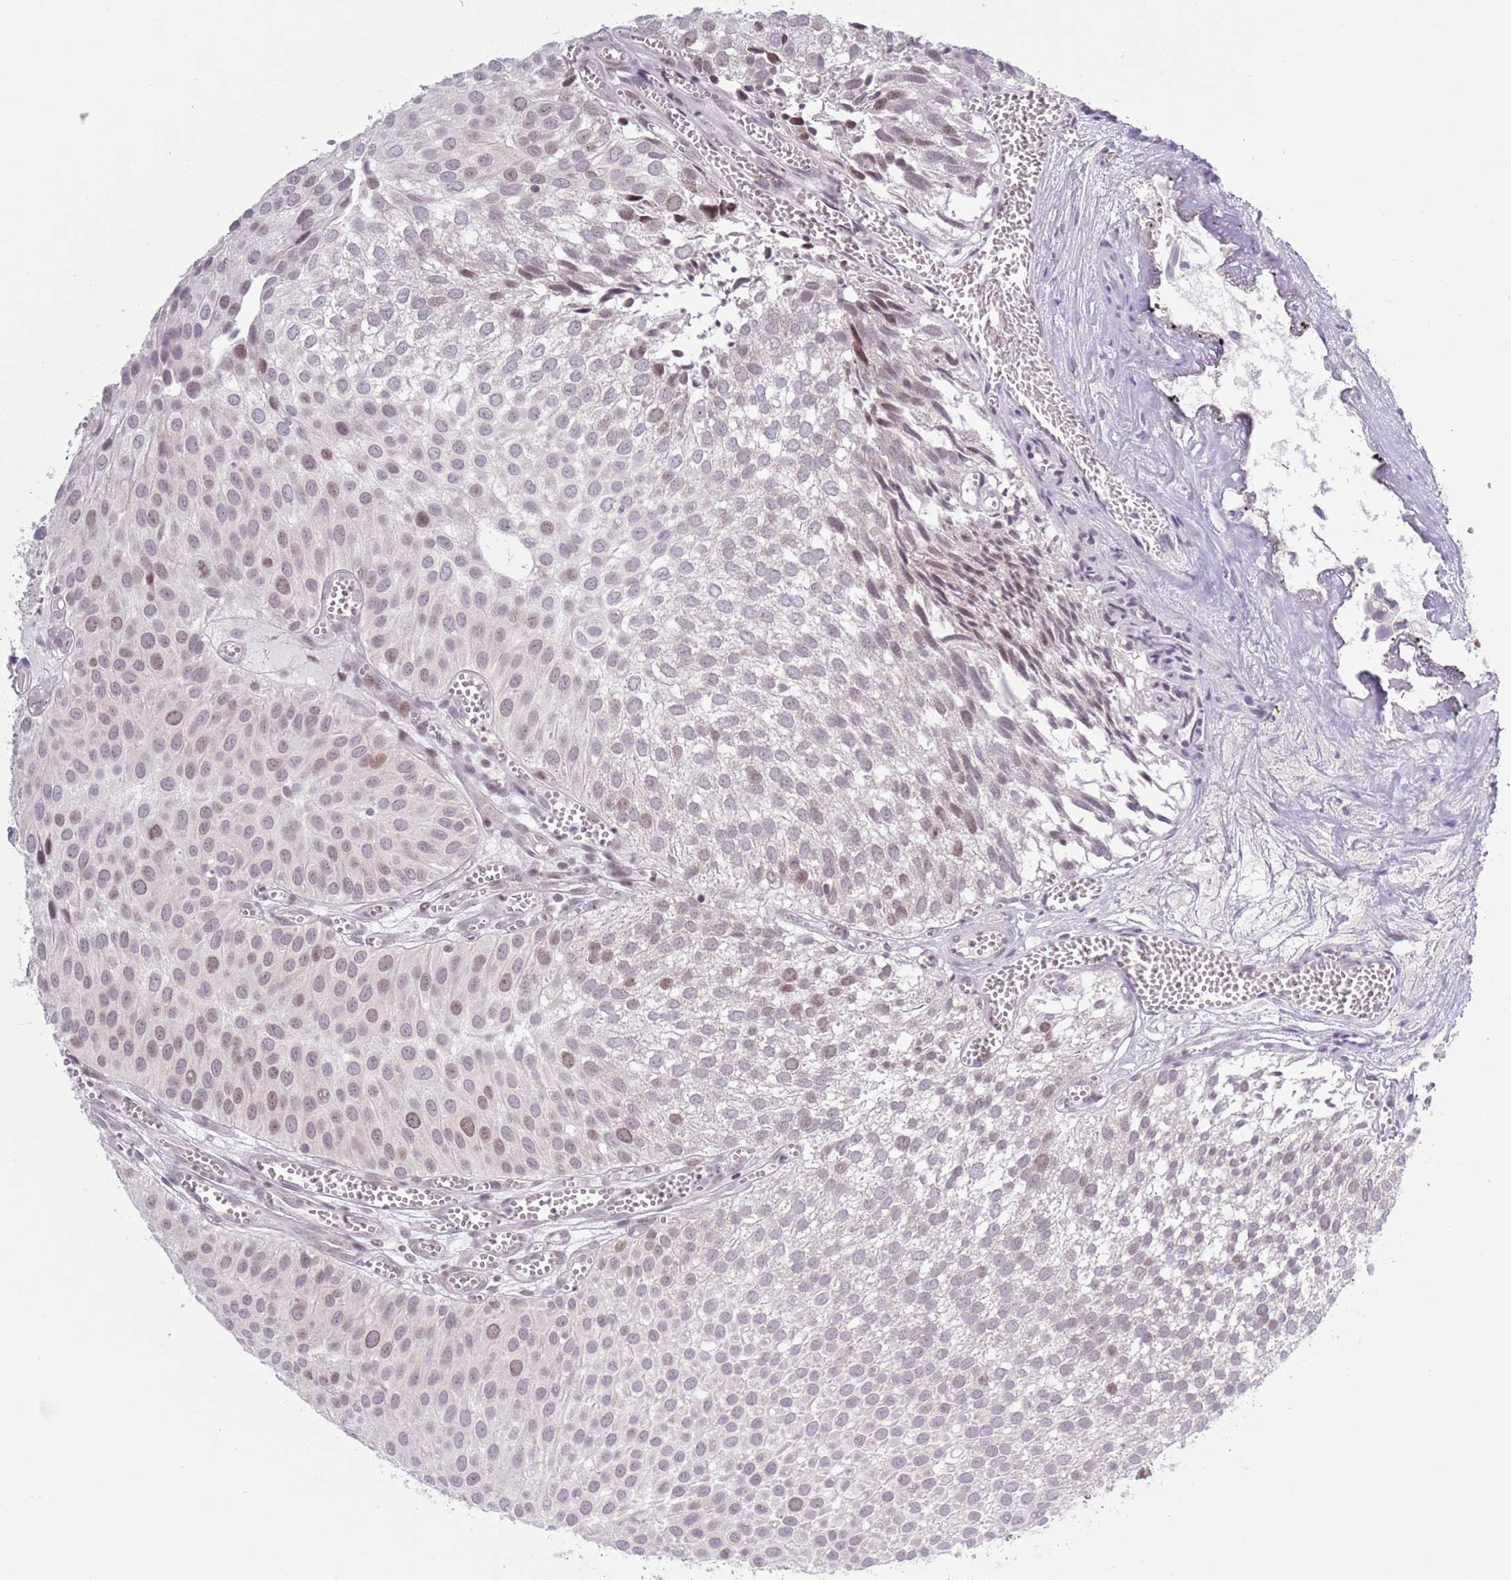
{"staining": {"intensity": "moderate", "quantity": "<25%", "location": "nuclear"}, "tissue": "urothelial cancer", "cell_type": "Tumor cells", "image_type": "cancer", "snomed": [{"axis": "morphology", "description": "Urothelial carcinoma, Low grade"}, {"axis": "topography", "description": "Urinary bladder"}], "caption": "This micrograph exhibits low-grade urothelial carcinoma stained with immunohistochemistry to label a protein in brown. The nuclear of tumor cells show moderate positivity for the protein. Nuclei are counter-stained blue.", "gene": "MRPL34", "patient": {"sex": "male", "age": 88}}